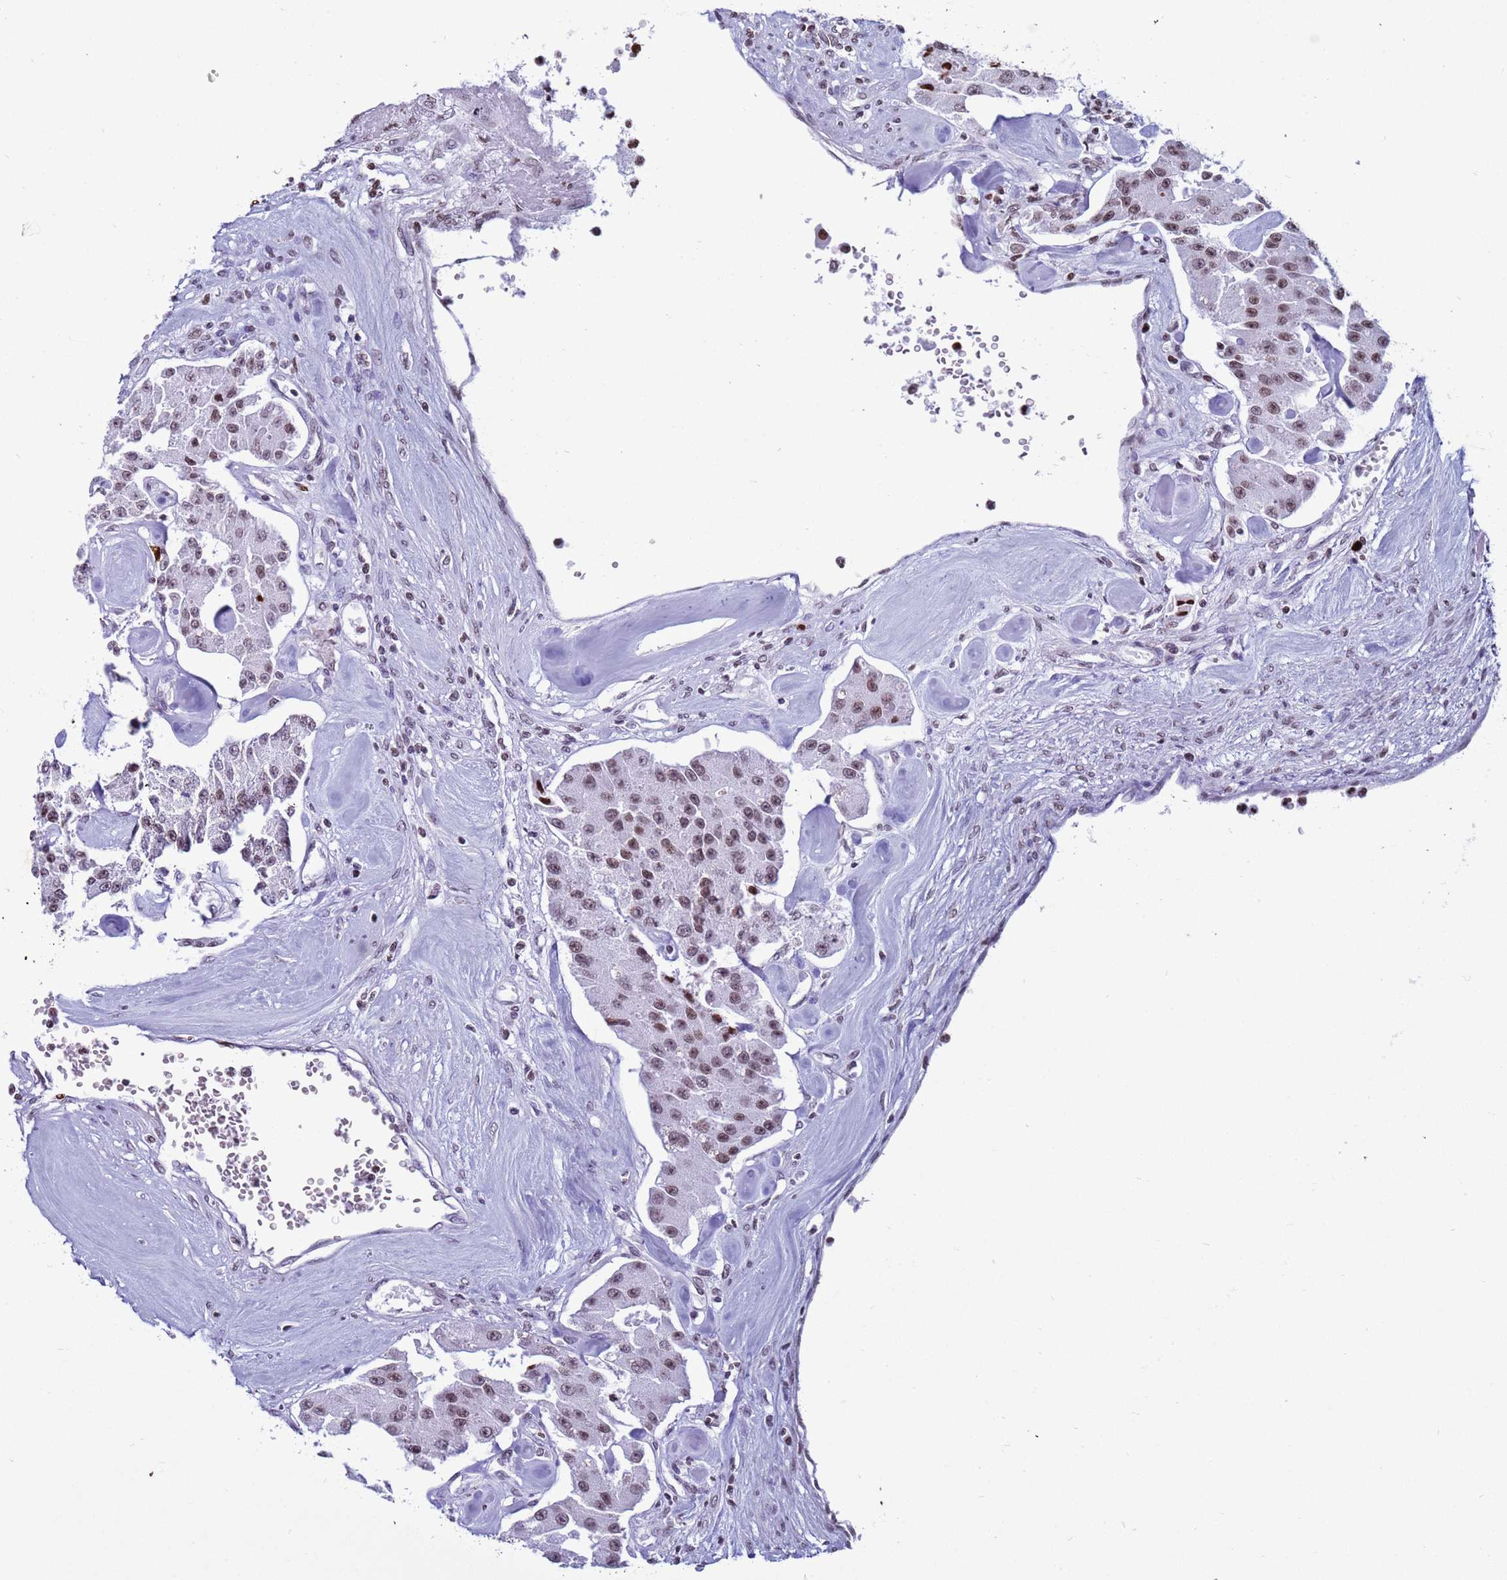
{"staining": {"intensity": "moderate", "quantity": "25%-75%", "location": "nuclear"}, "tissue": "carcinoid", "cell_type": "Tumor cells", "image_type": "cancer", "snomed": [{"axis": "morphology", "description": "Carcinoid, malignant, NOS"}, {"axis": "topography", "description": "Pancreas"}], "caption": "The image displays a brown stain indicating the presence of a protein in the nuclear of tumor cells in malignant carcinoid.", "gene": "H4C8", "patient": {"sex": "male", "age": 41}}